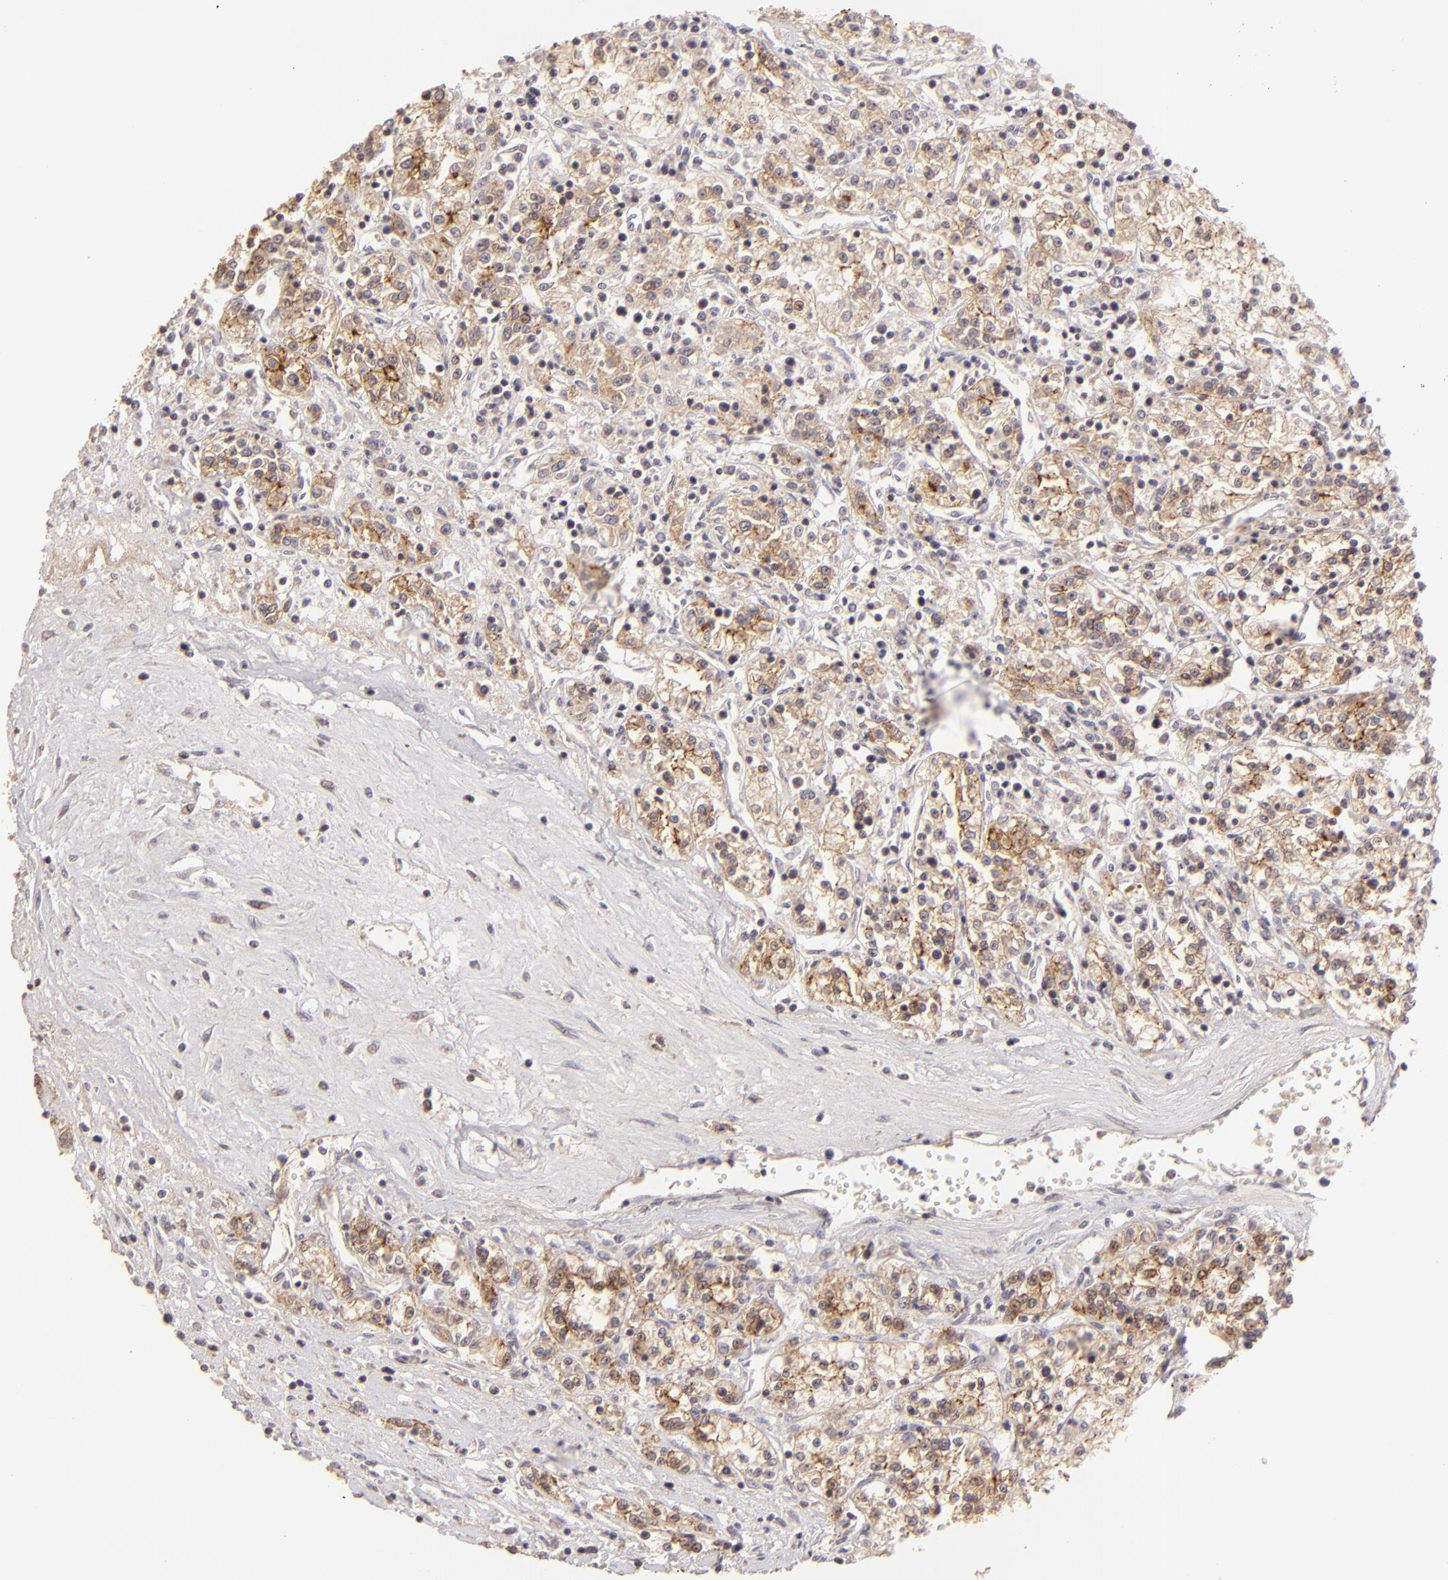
{"staining": {"intensity": "weak", "quantity": ">75%", "location": "cytoplasmic/membranous"}, "tissue": "renal cancer", "cell_type": "Tumor cells", "image_type": "cancer", "snomed": [{"axis": "morphology", "description": "Adenocarcinoma, NOS"}, {"axis": "topography", "description": "Kidney"}], "caption": "The immunohistochemical stain labels weak cytoplasmic/membranous expression in tumor cells of renal cancer tissue. Ihc stains the protein of interest in brown and the nuclei are stained blue.", "gene": "CLDN1", "patient": {"sex": "female", "age": 76}}